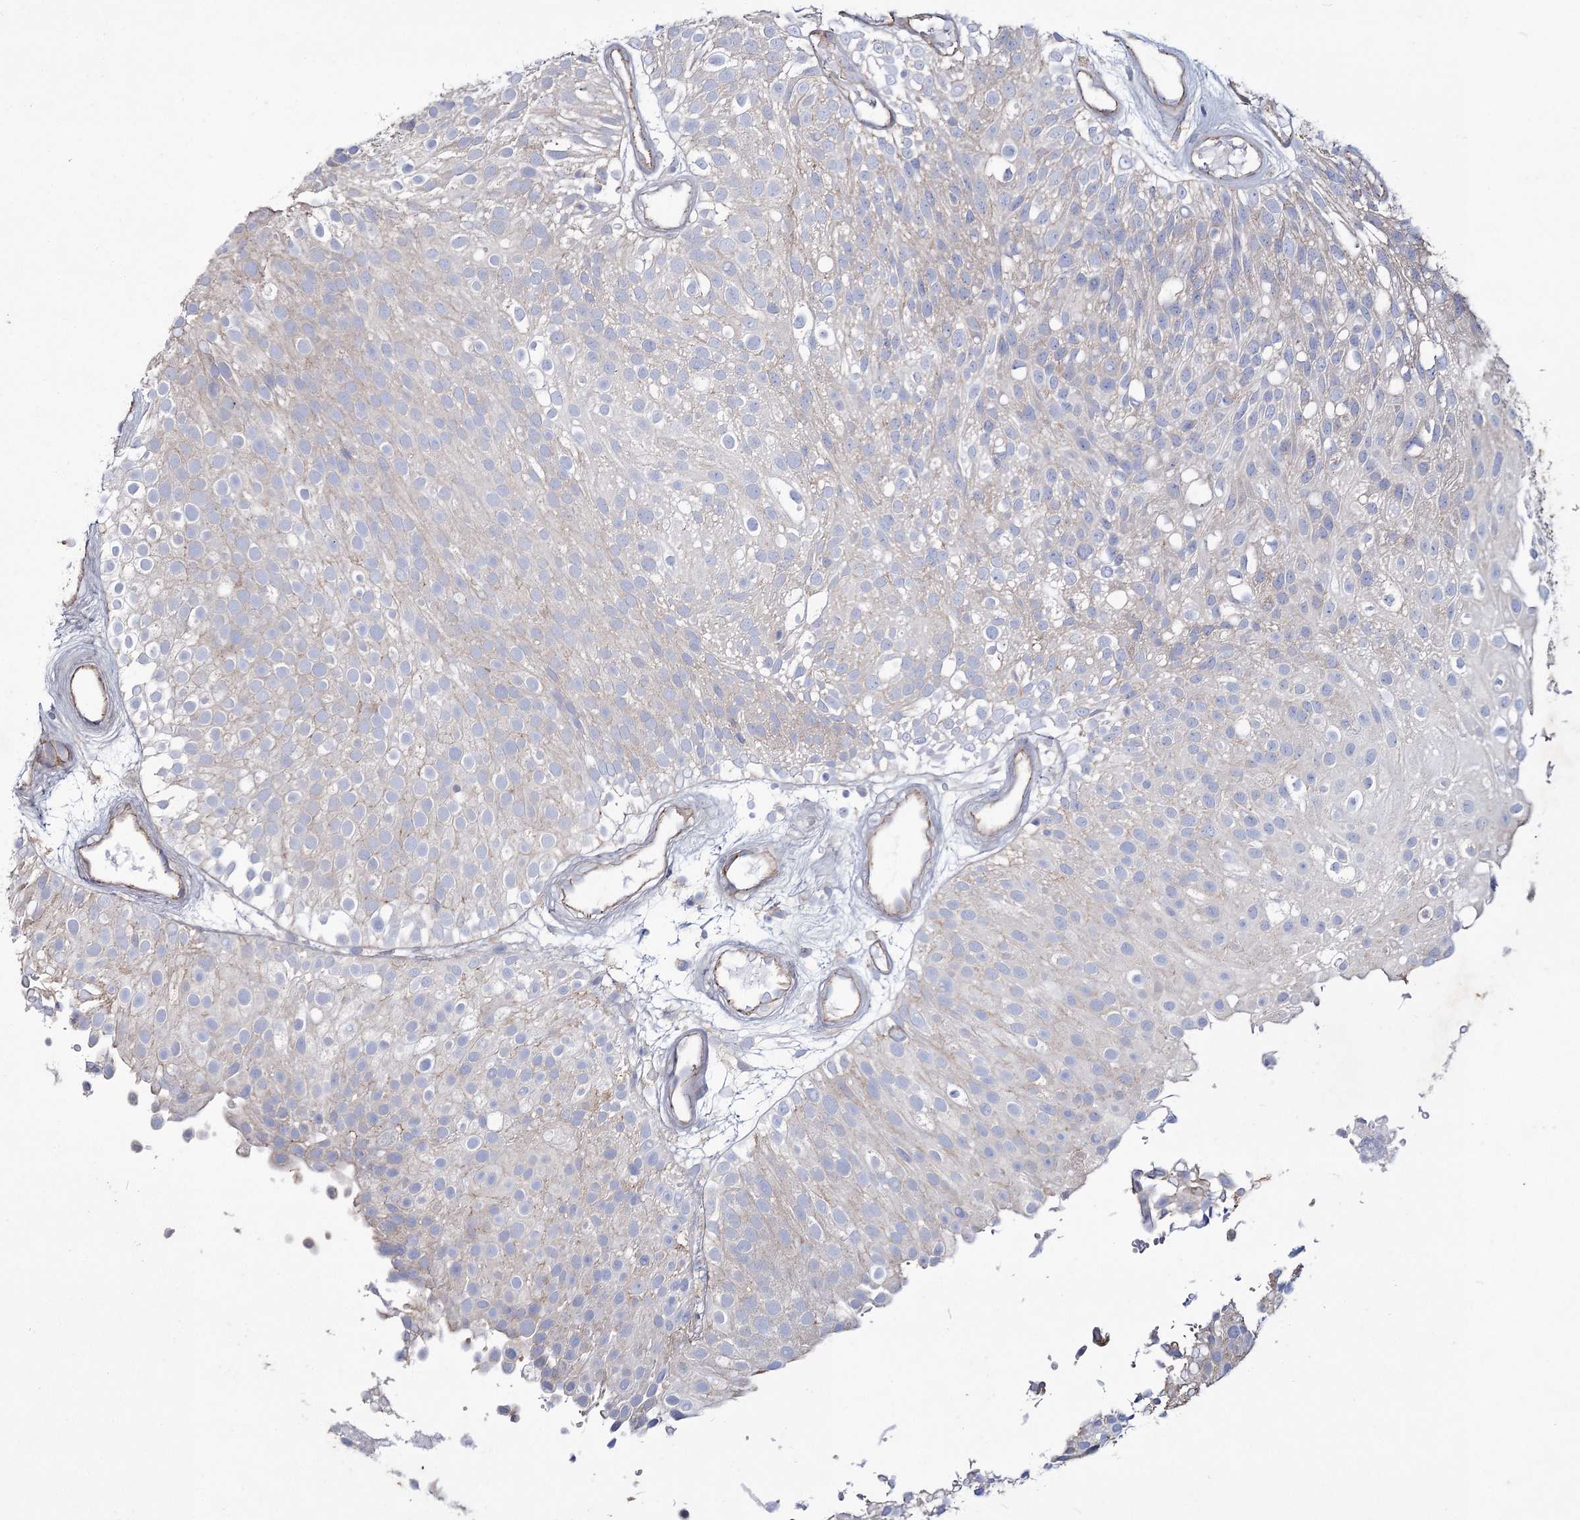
{"staining": {"intensity": "negative", "quantity": "none", "location": "none"}, "tissue": "urothelial cancer", "cell_type": "Tumor cells", "image_type": "cancer", "snomed": [{"axis": "morphology", "description": "Urothelial carcinoma, Low grade"}, {"axis": "topography", "description": "Urinary bladder"}], "caption": "This is an immunohistochemistry photomicrograph of urothelial cancer. There is no staining in tumor cells.", "gene": "LDLRAD3", "patient": {"sex": "male", "age": 78}}